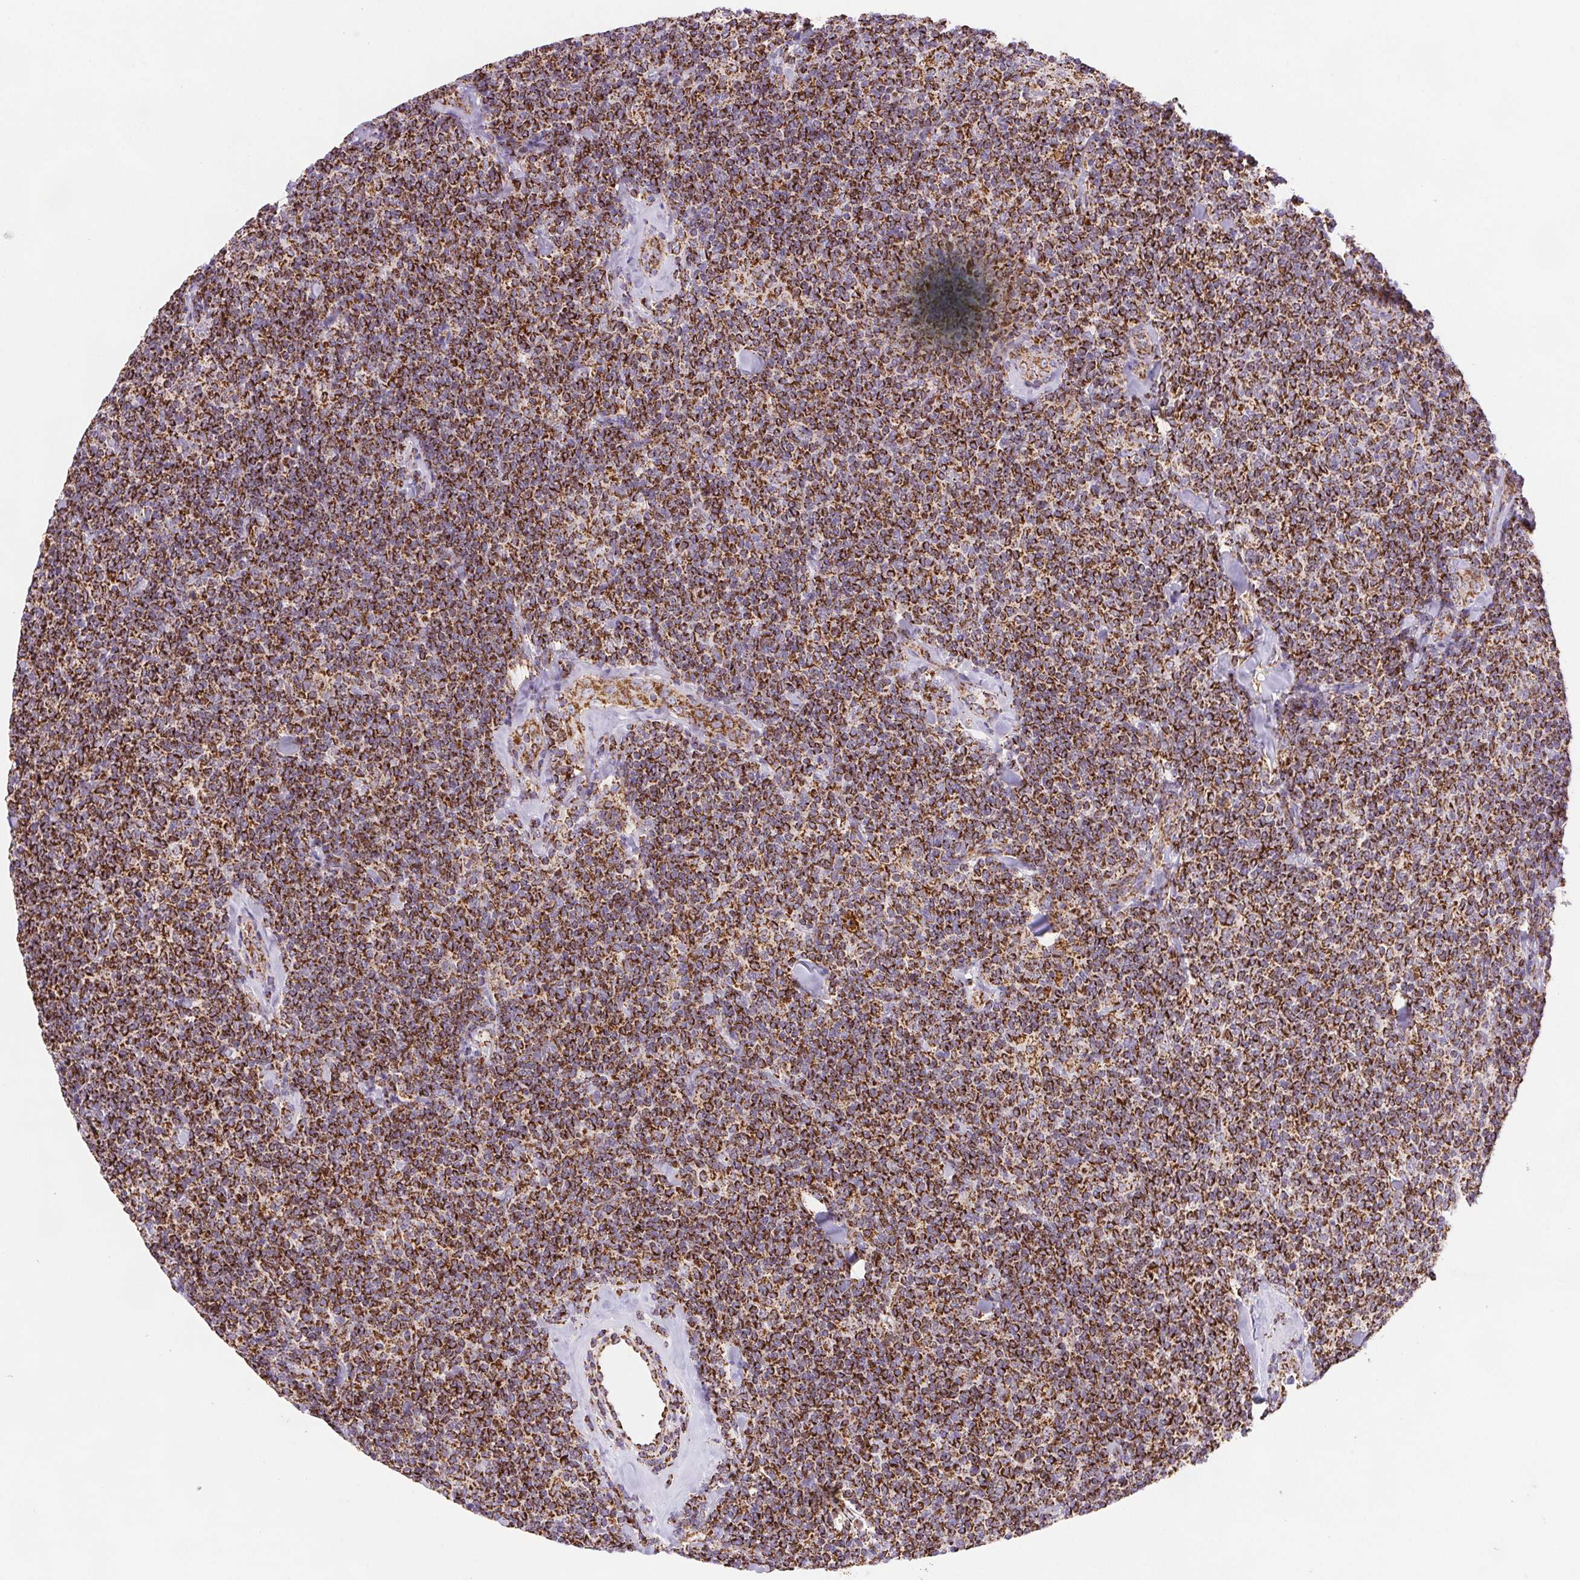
{"staining": {"intensity": "moderate", "quantity": ">75%", "location": "cytoplasmic/membranous"}, "tissue": "lymphoma", "cell_type": "Tumor cells", "image_type": "cancer", "snomed": [{"axis": "morphology", "description": "Malignant lymphoma, non-Hodgkin's type, Low grade"}, {"axis": "topography", "description": "Lymph node"}], "caption": "A histopathology image of lymphoma stained for a protein displays moderate cytoplasmic/membranous brown staining in tumor cells.", "gene": "NIPSNAP2", "patient": {"sex": "female", "age": 56}}